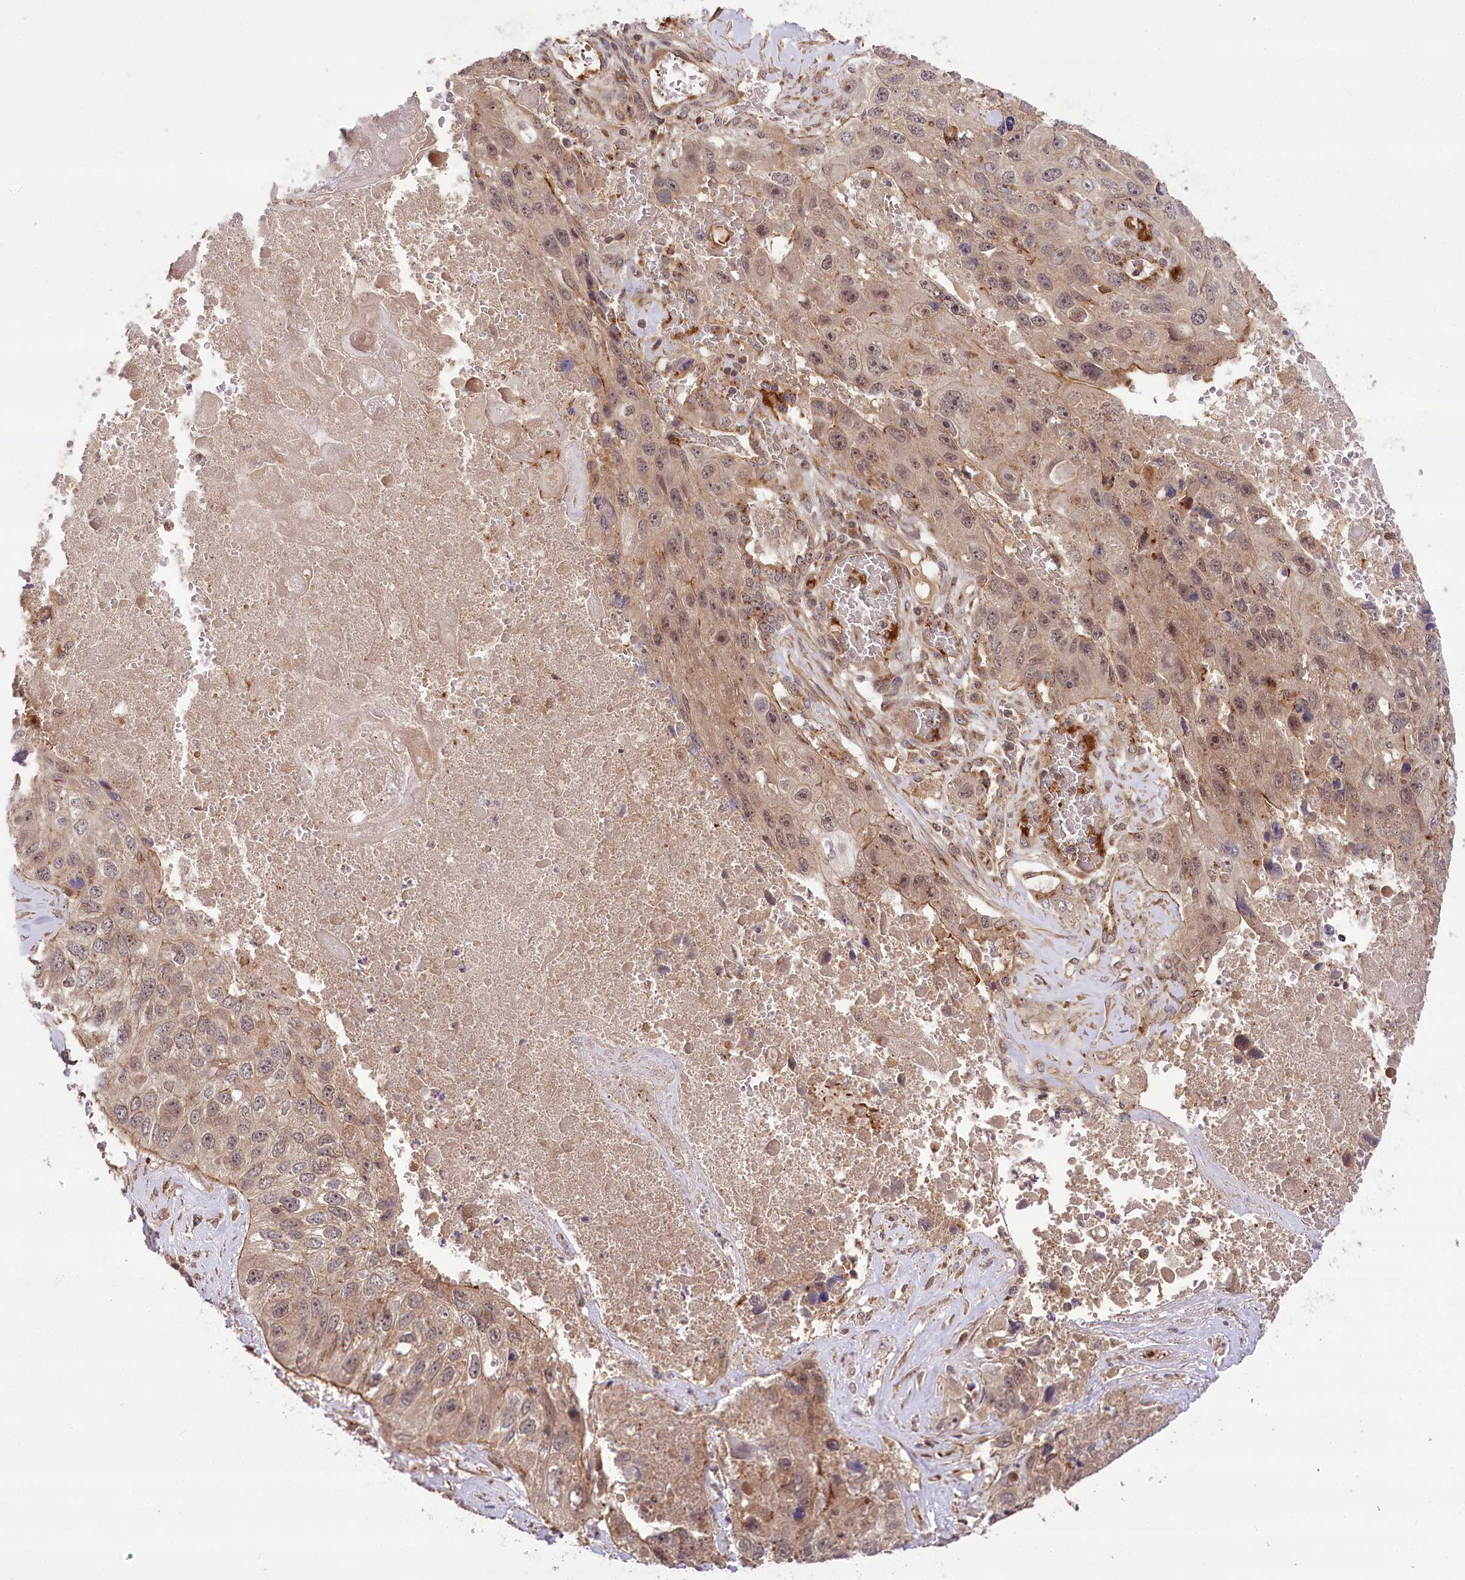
{"staining": {"intensity": "weak", "quantity": "25%-75%", "location": "cytoplasmic/membranous,nuclear"}, "tissue": "lung cancer", "cell_type": "Tumor cells", "image_type": "cancer", "snomed": [{"axis": "morphology", "description": "Squamous cell carcinoma, NOS"}, {"axis": "topography", "description": "Lung"}], "caption": "Protein expression by immunohistochemistry shows weak cytoplasmic/membranous and nuclear expression in approximately 25%-75% of tumor cells in lung cancer.", "gene": "CARD19", "patient": {"sex": "male", "age": 61}}